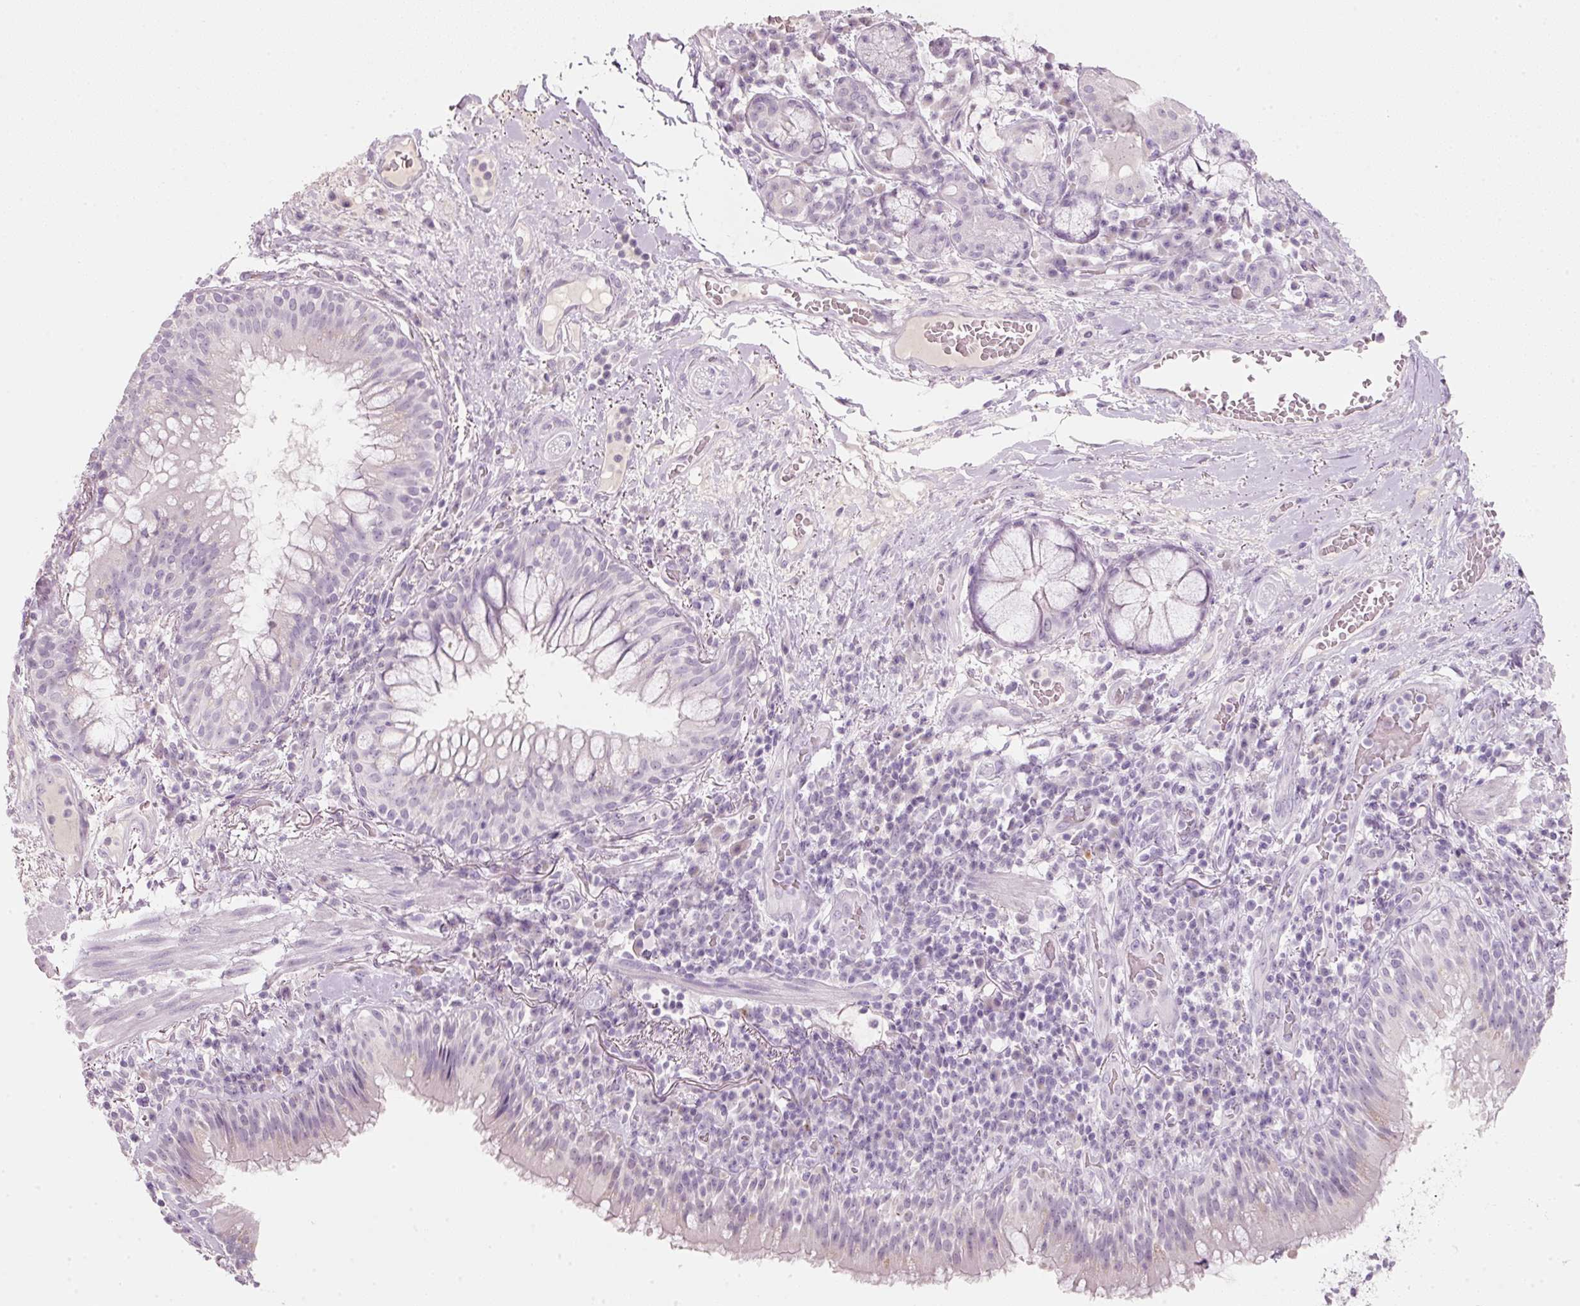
{"staining": {"intensity": "negative", "quantity": "none", "location": "none"}, "tissue": "bronchus", "cell_type": "Respiratory epithelial cells", "image_type": "normal", "snomed": [{"axis": "morphology", "description": "Normal tissue, NOS"}, {"axis": "topography", "description": "Cartilage tissue"}, {"axis": "topography", "description": "Bronchus"}], "caption": "This is an immunohistochemistry image of normal human bronchus. There is no staining in respiratory epithelial cells.", "gene": "ENSG00000206549", "patient": {"sex": "male", "age": 56}}